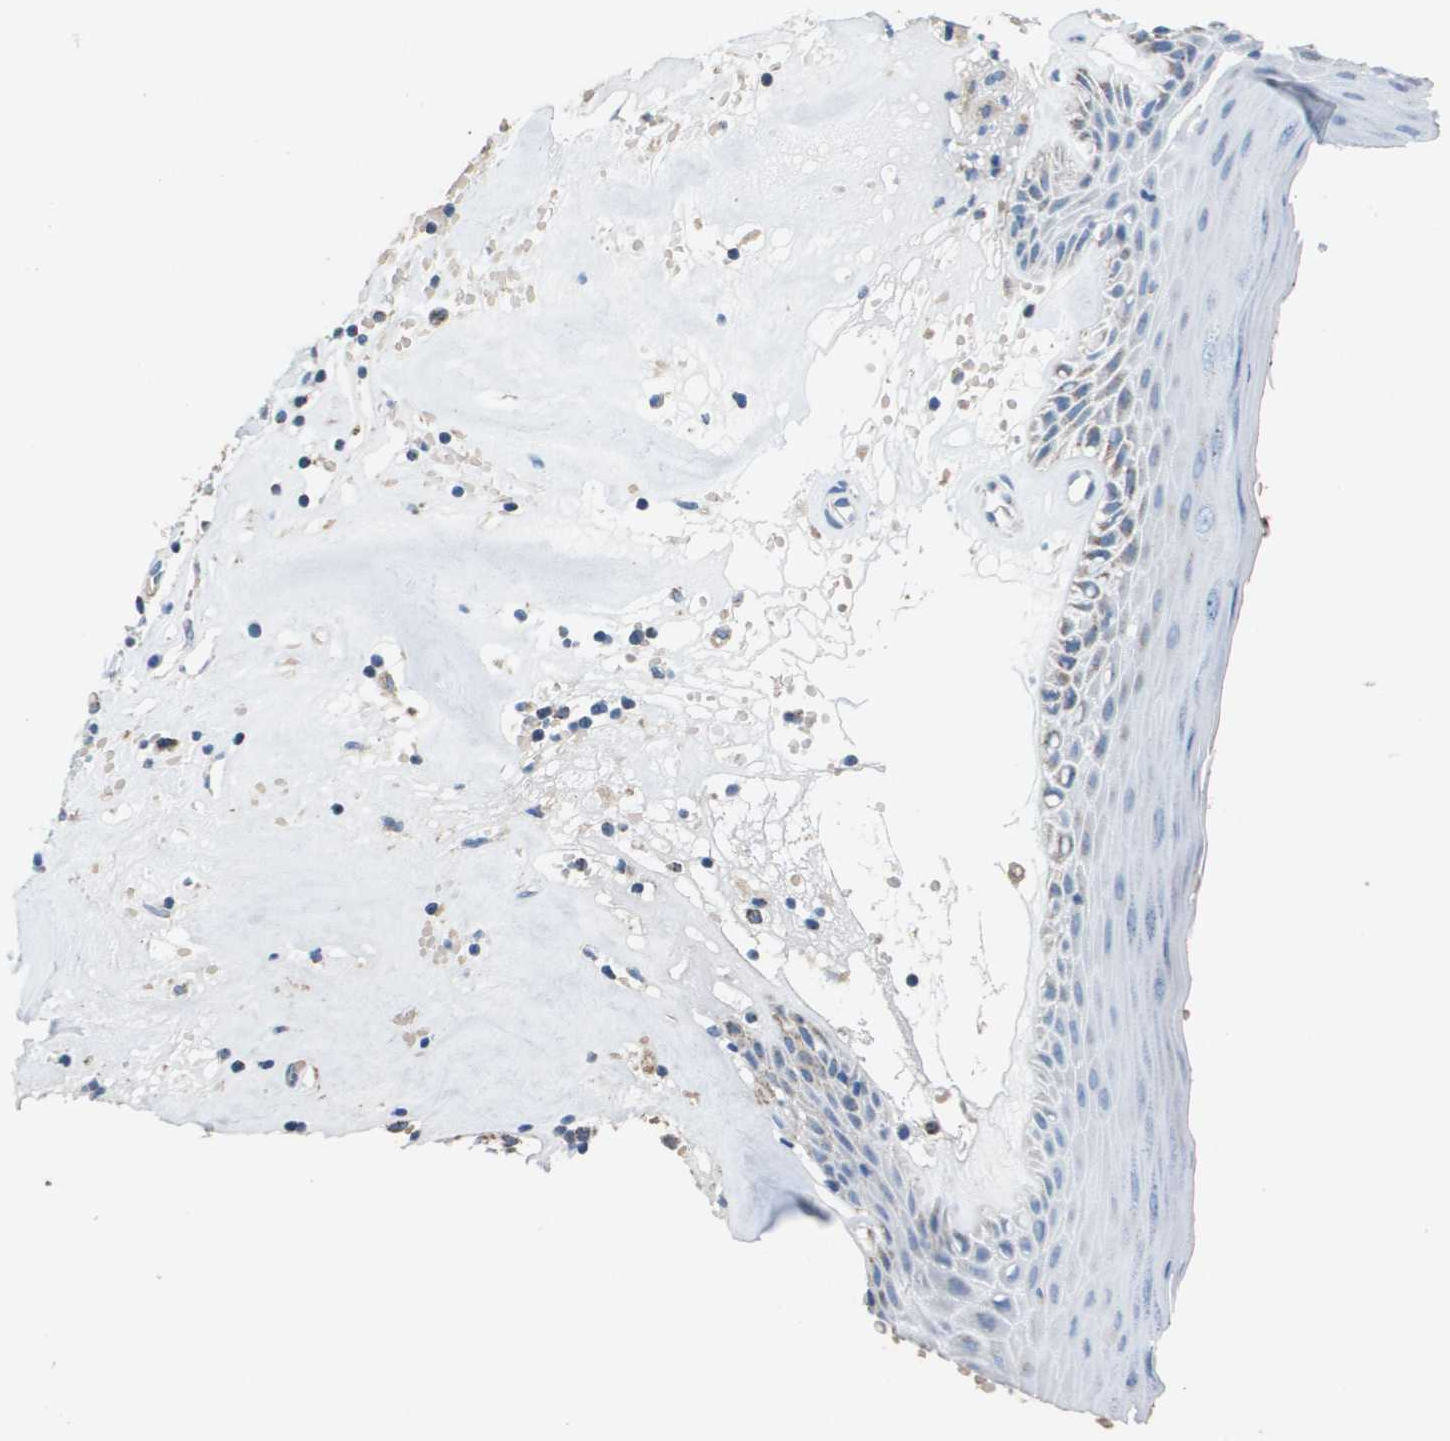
{"staining": {"intensity": "negative", "quantity": "none", "location": "none"}, "tissue": "skin", "cell_type": "Epidermal cells", "image_type": "normal", "snomed": [{"axis": "morphology", "description": "Normal tissue, NOS"}, {"axis": "morphology", "description": "Inflammation, NOS"}, {"axis": "topography", "description": "Vulva"}], "caption": "Immunohistochemistry (IHC) histopathology image of unremarkable skin: skin stained with DAB reveals no significant protein expression in epidermal cells.", "gene": "ATP5F1B", "patient": {"sex": "female", "age": 84}}